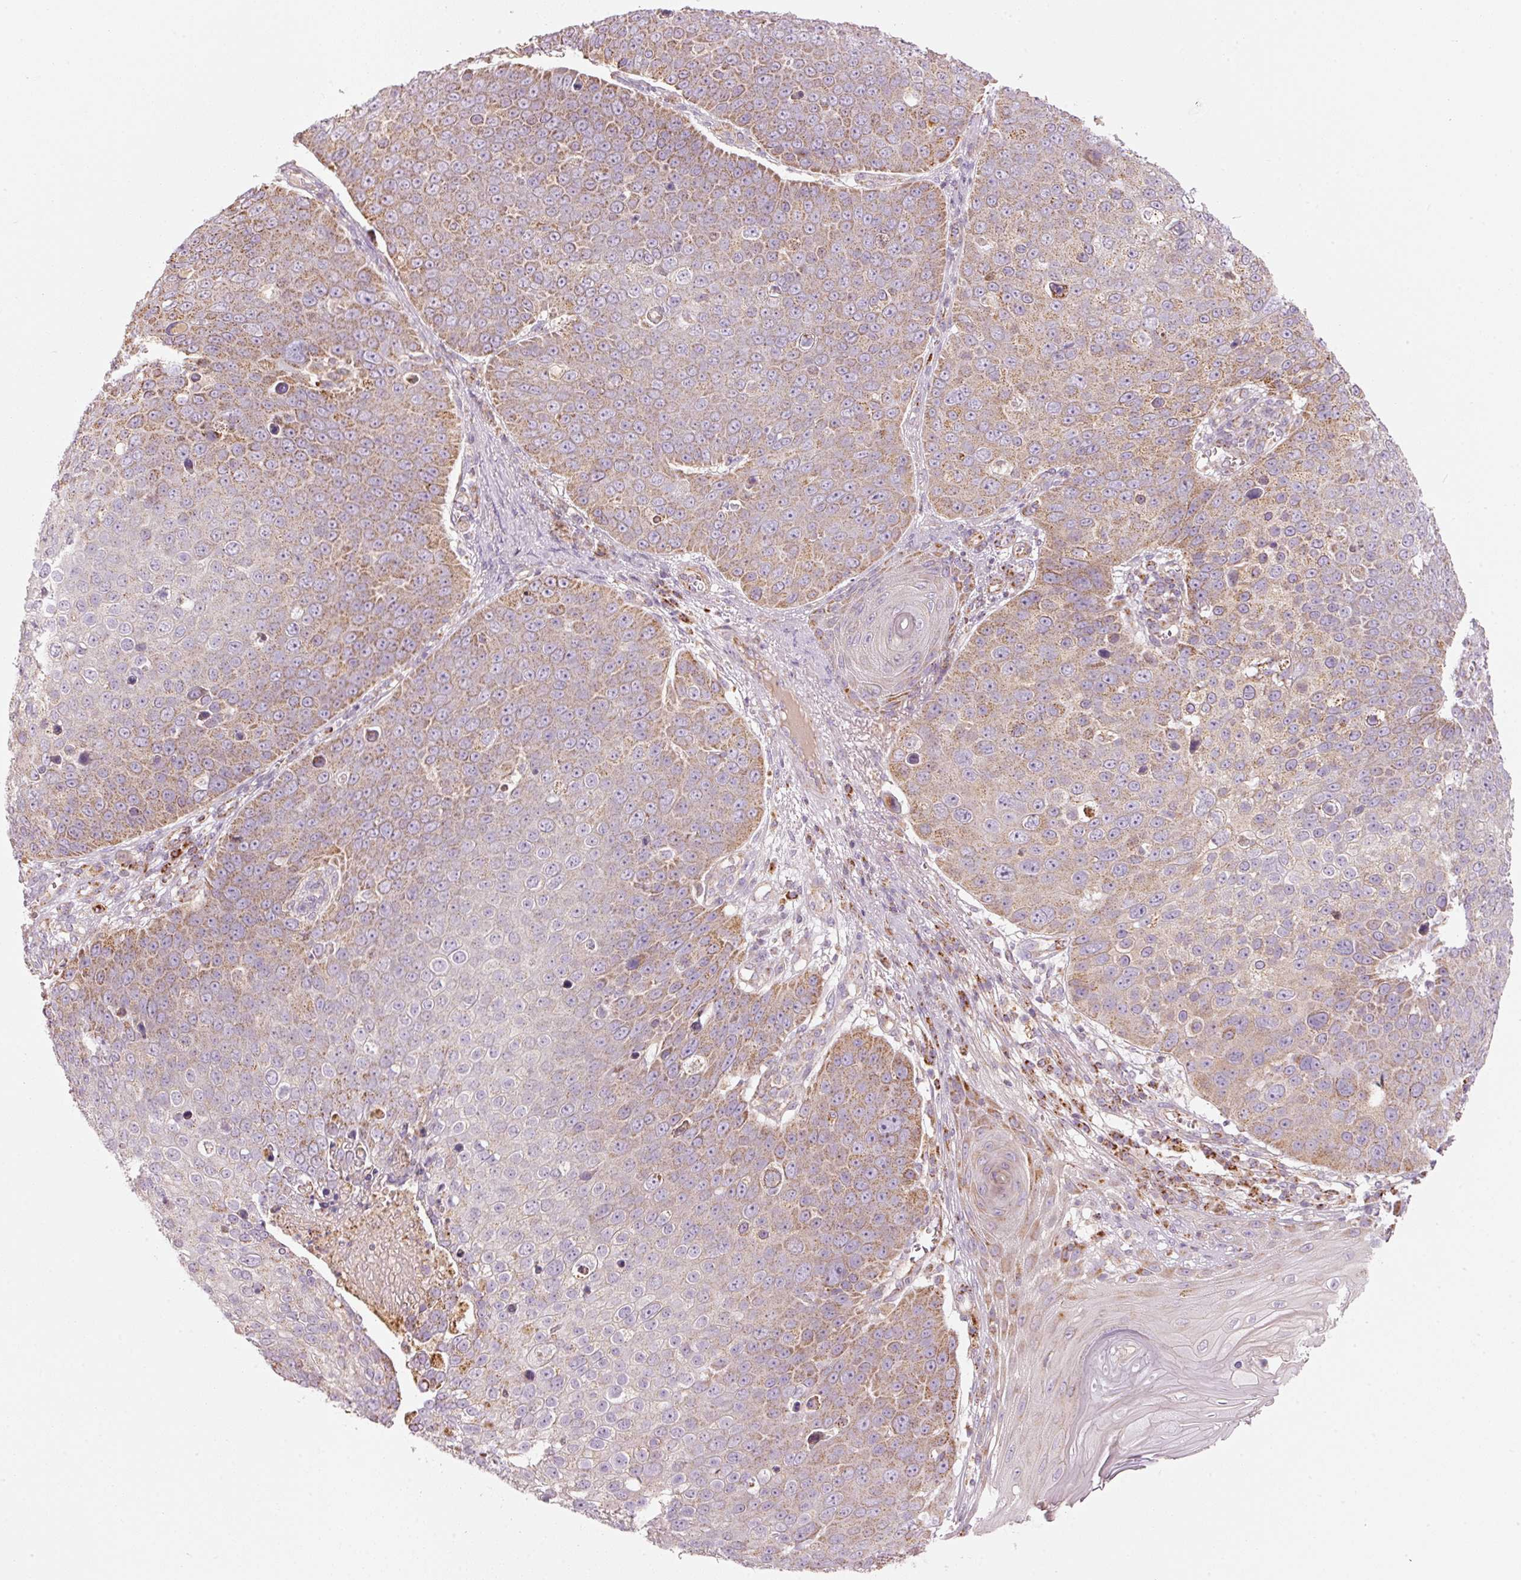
{"staining": {"intensity": "weak", "quantity": "25%-75%", "location": "cytoplasmic/membranous"}, "tissue": "skin cancer", "cell_type": "Tumor cells", "image_type": "cancer", "snomed": [{"axis": "morphology", "description": "Squamous cell carcinoma, NOS"}, {"axis": "topography", "description": "Skin"}], "caption": "High-power microscopy captured an immunohistochemistry (IHC) histopathology image of skin squamous cell carcinoma, revealing weak cytoplasmic/membranous staining in about 25%-75% of tumor cells.", "gene": "C17orf98", "patient": {"sex": "male", "age": 71}}